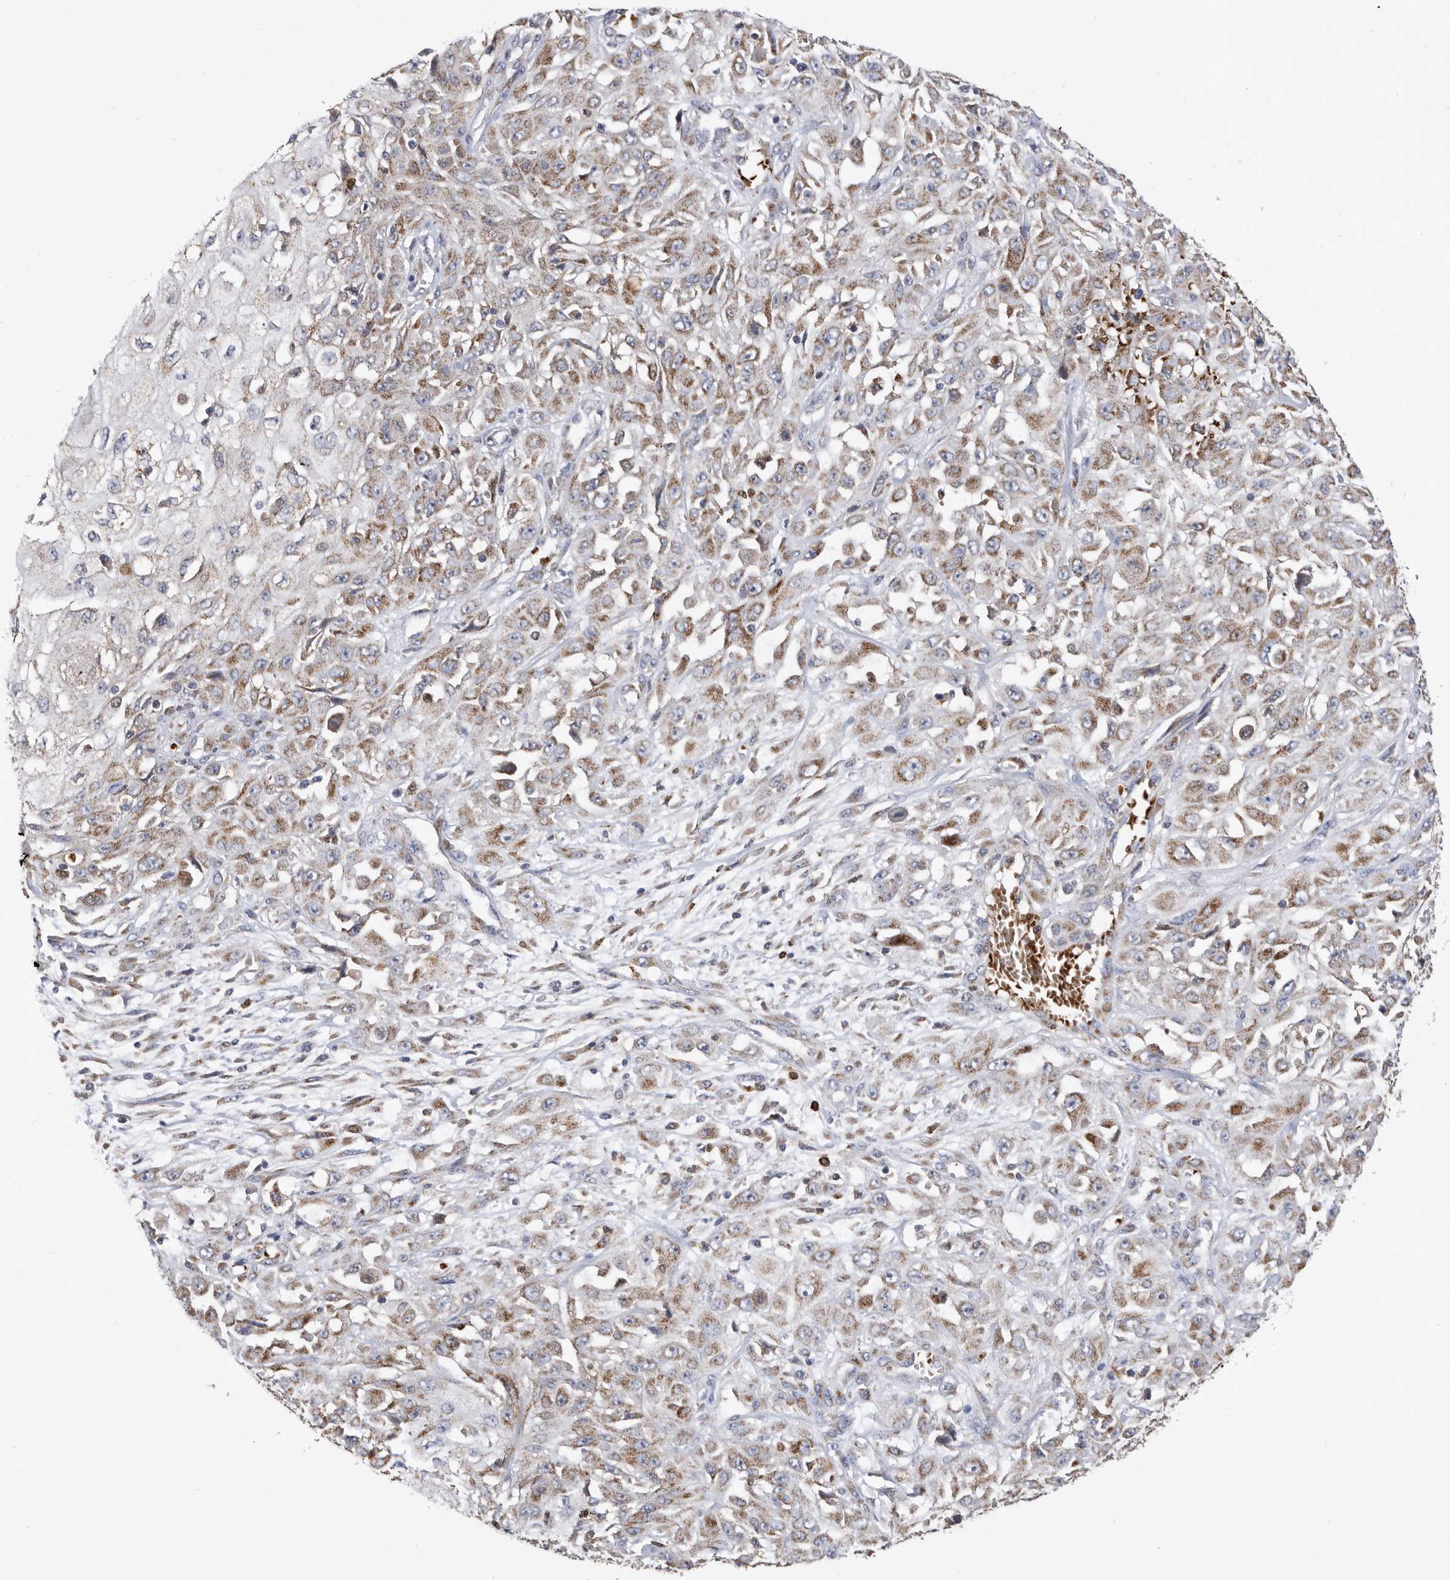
{"staining": {"intensity": "moderate", "quantity": ">75%", "location": "cytoplasmic/membranous"}, "tissue": "skin cancer", "cell_type": "Tumor cells", "image_type": "cancer", "snomed": [{"axis": "morphology", "description": "Squamous cell carcinoma, NOS"}, {"axis": "morphology", "description": "Squamous cell carcinoma, metastatic, NOS"}, {"axis": "topography", "description": "Skin"}, {"axis": "topography", "description": "Lymph node"}], "caption": "Skin cancer (metastatic squamous cell carcinoma) was stained to show a protein in brown. There is medium levels of moderate cytoplasmic/membranous positivity in about >75% of tumor cells. (Stains: DAB (3,3'-diaminobenzidine) in brown, nuclei in blue, Microscopy: brightfield microscopy at high magnification).", "gene": "CRISPLD2", "patient": {"sex": "male", "age": 75}}